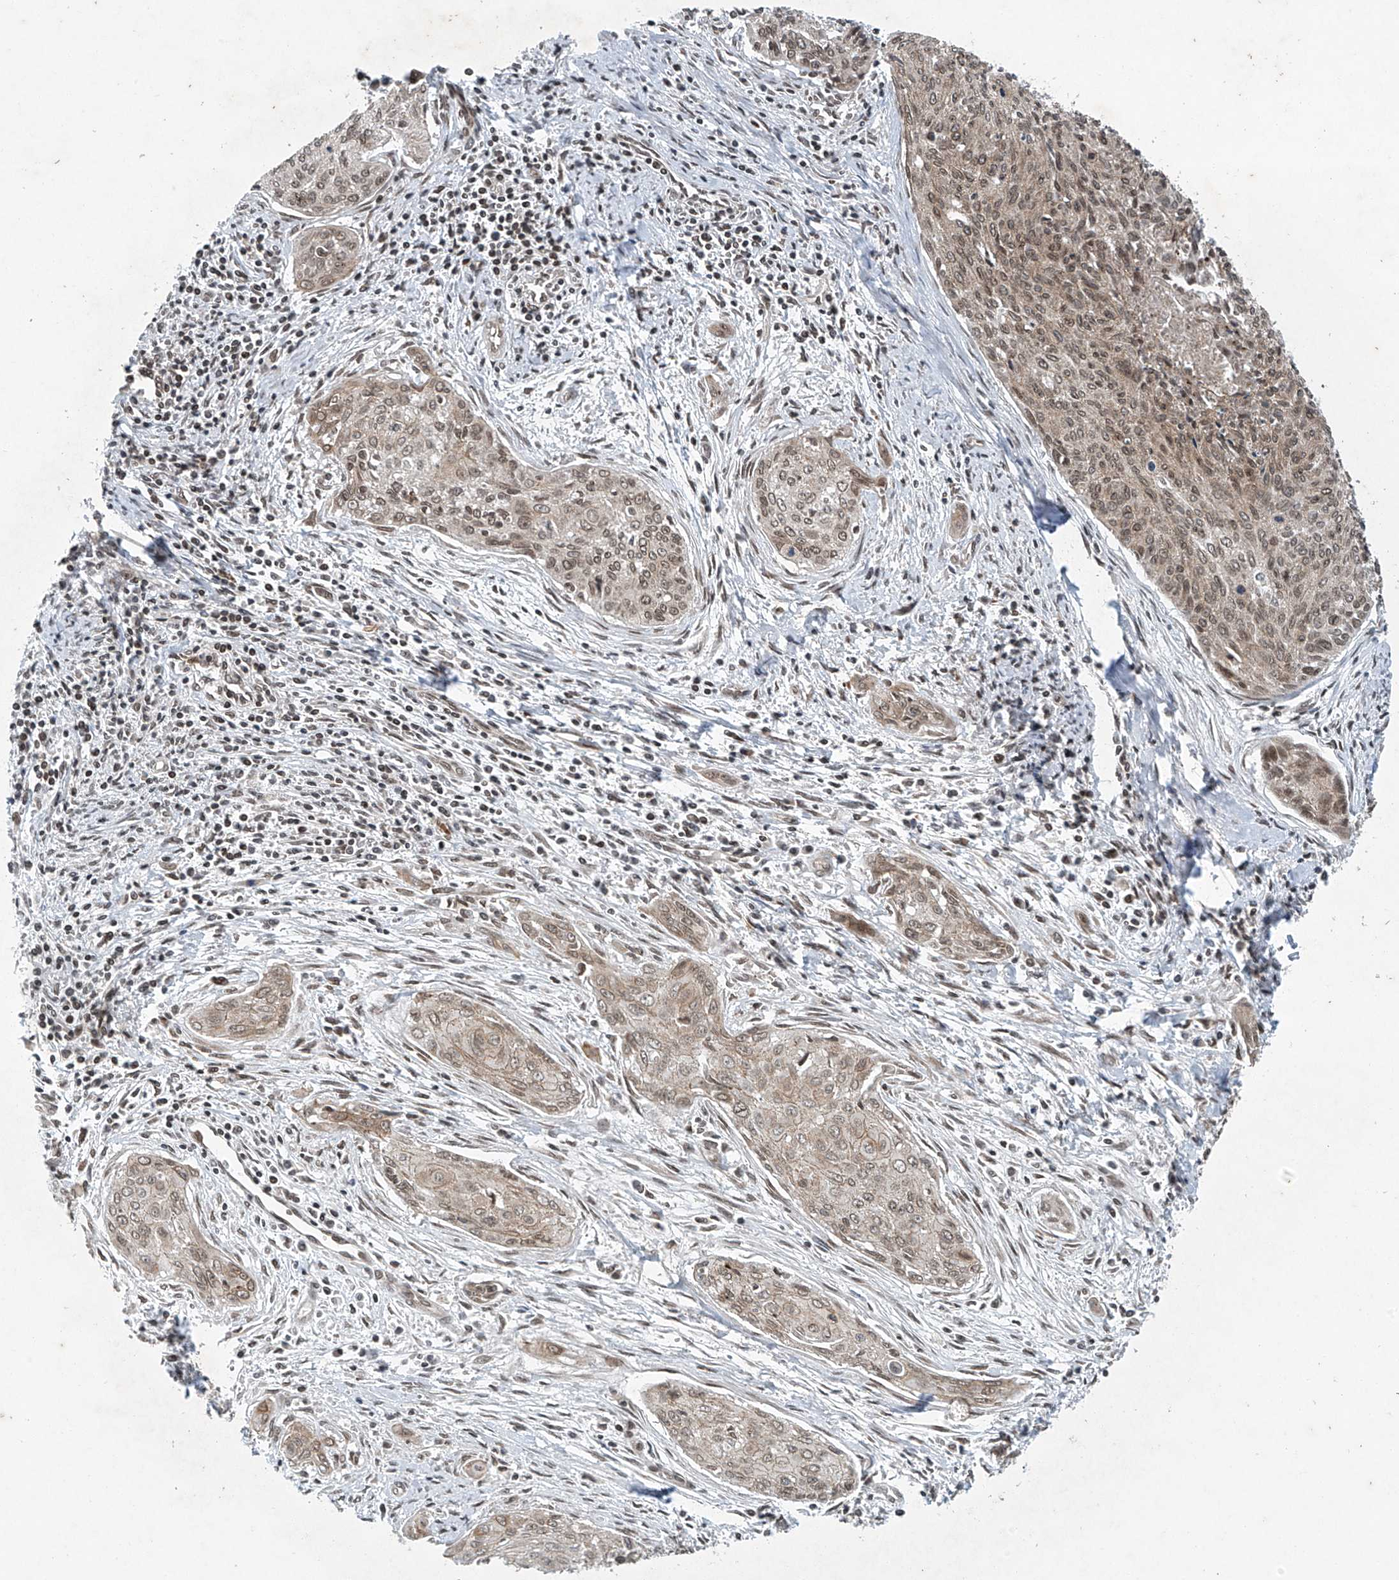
{"staining": {"intensity": "moderate", "quantity": ">75%", "location": "cytoplasmic/membranous,nuclear"}, "tissue": "cervical cancer", "cell_type": "Tumor cells", "image_type": "cancer", "snomed": [{"axis": "morphology", "description": "Squamous cell carcinoma, NOS"}, {"axis": "topography", "description": "Cervix"}], "caption": "Cervical cancer was stained to show a protein in brown. There is medium levels of moderate cytoplasmic/membranous and nuclear staining in about >75% of tumor cells.", "gene": "TAF8", "patient": {"sex": "female", "age": 55}}